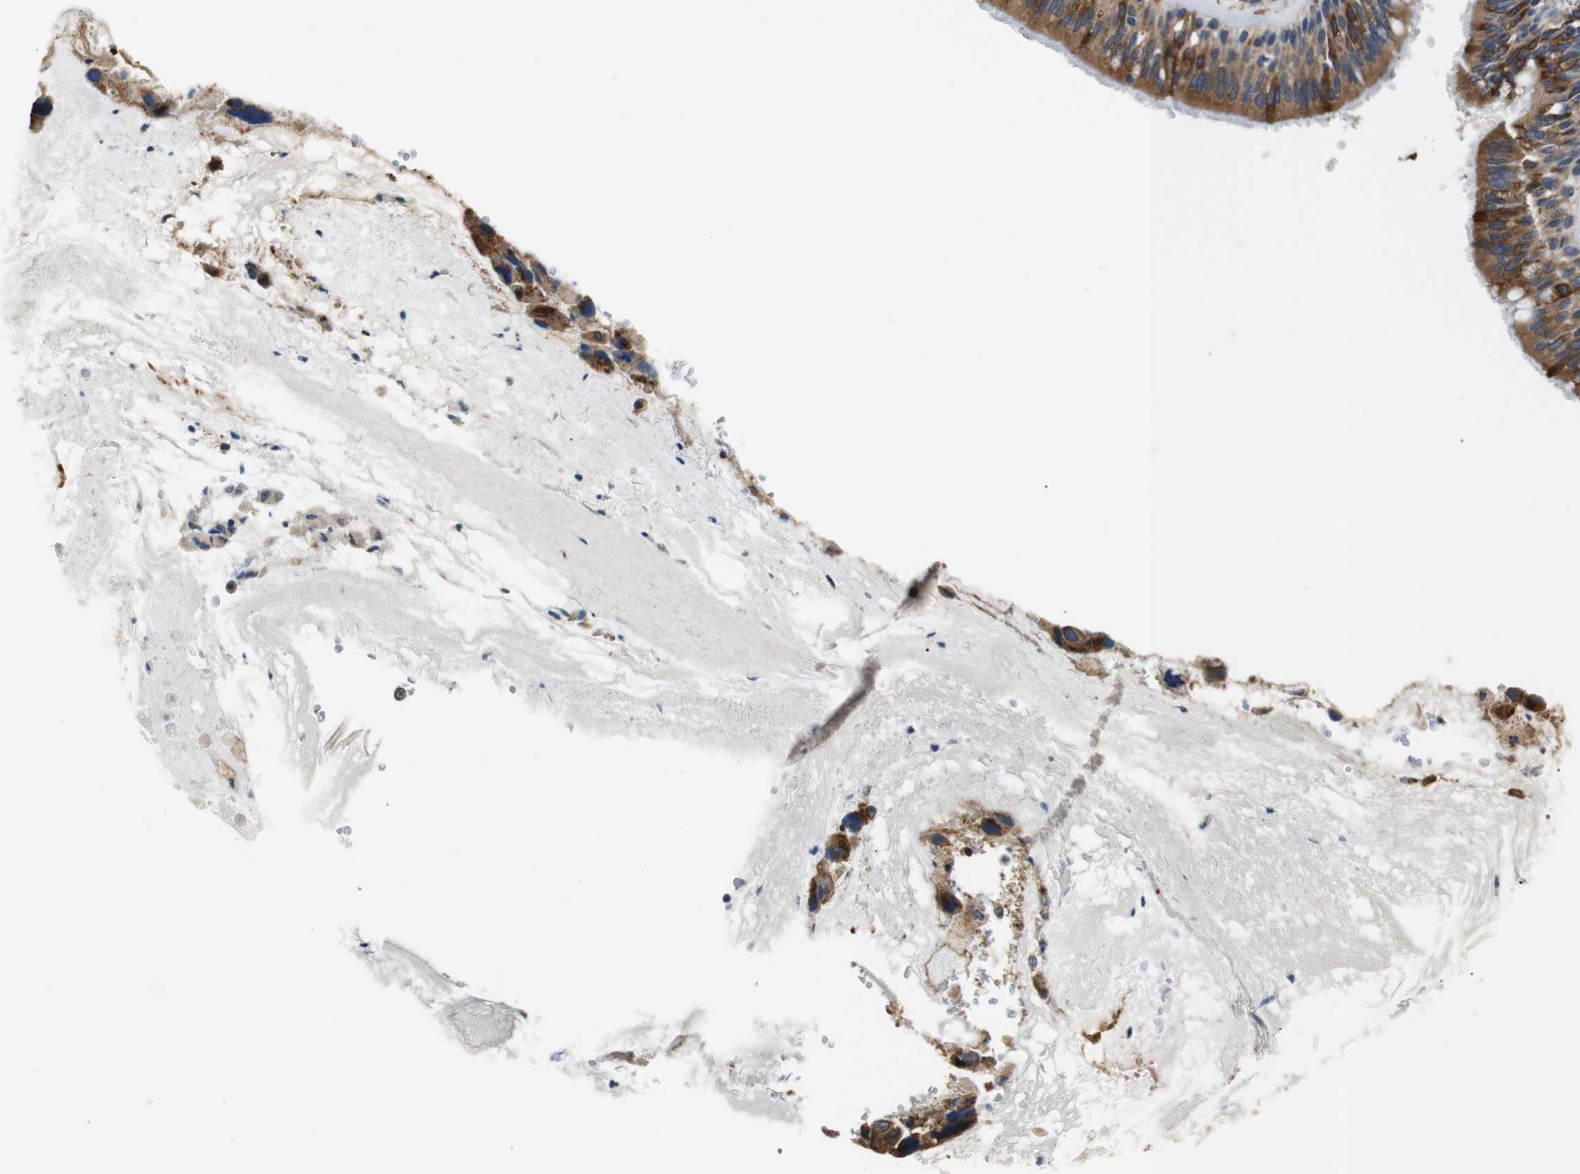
{"staining": {"intensity": "moderate", "quantity": ">75%", "location": "cytoplasmic/membranous"}, "tissue": "bronchus", "cell_type": "Respiratory epithelial cells", "image_type": "normal", "snomed": [{"axis": "morphology", "description": "Normal tissue, NOS"}, {"axis": "morphology", "description": "Adenocarcinoma, NOS"}, {"axis": "morphology", "description": "Adenocarcinoma, metastatic, NOS"}, {"axis": "topography", "description": "Lymph node"}, {"axis": "topography", "description": "Bronchus"}, {"axis": "topography", "description": "Lung"}], "caption": "This photomicrograph displays benign bronchus stained with IHC to label a protein in brown. The cytoplasmic/membranous of respiratory epithelial cells show moderate positivity for the protein. Nuclei are counter-stained blue.", "gene": "TMED2", "patient": {"sex": "female", "age": 54}}